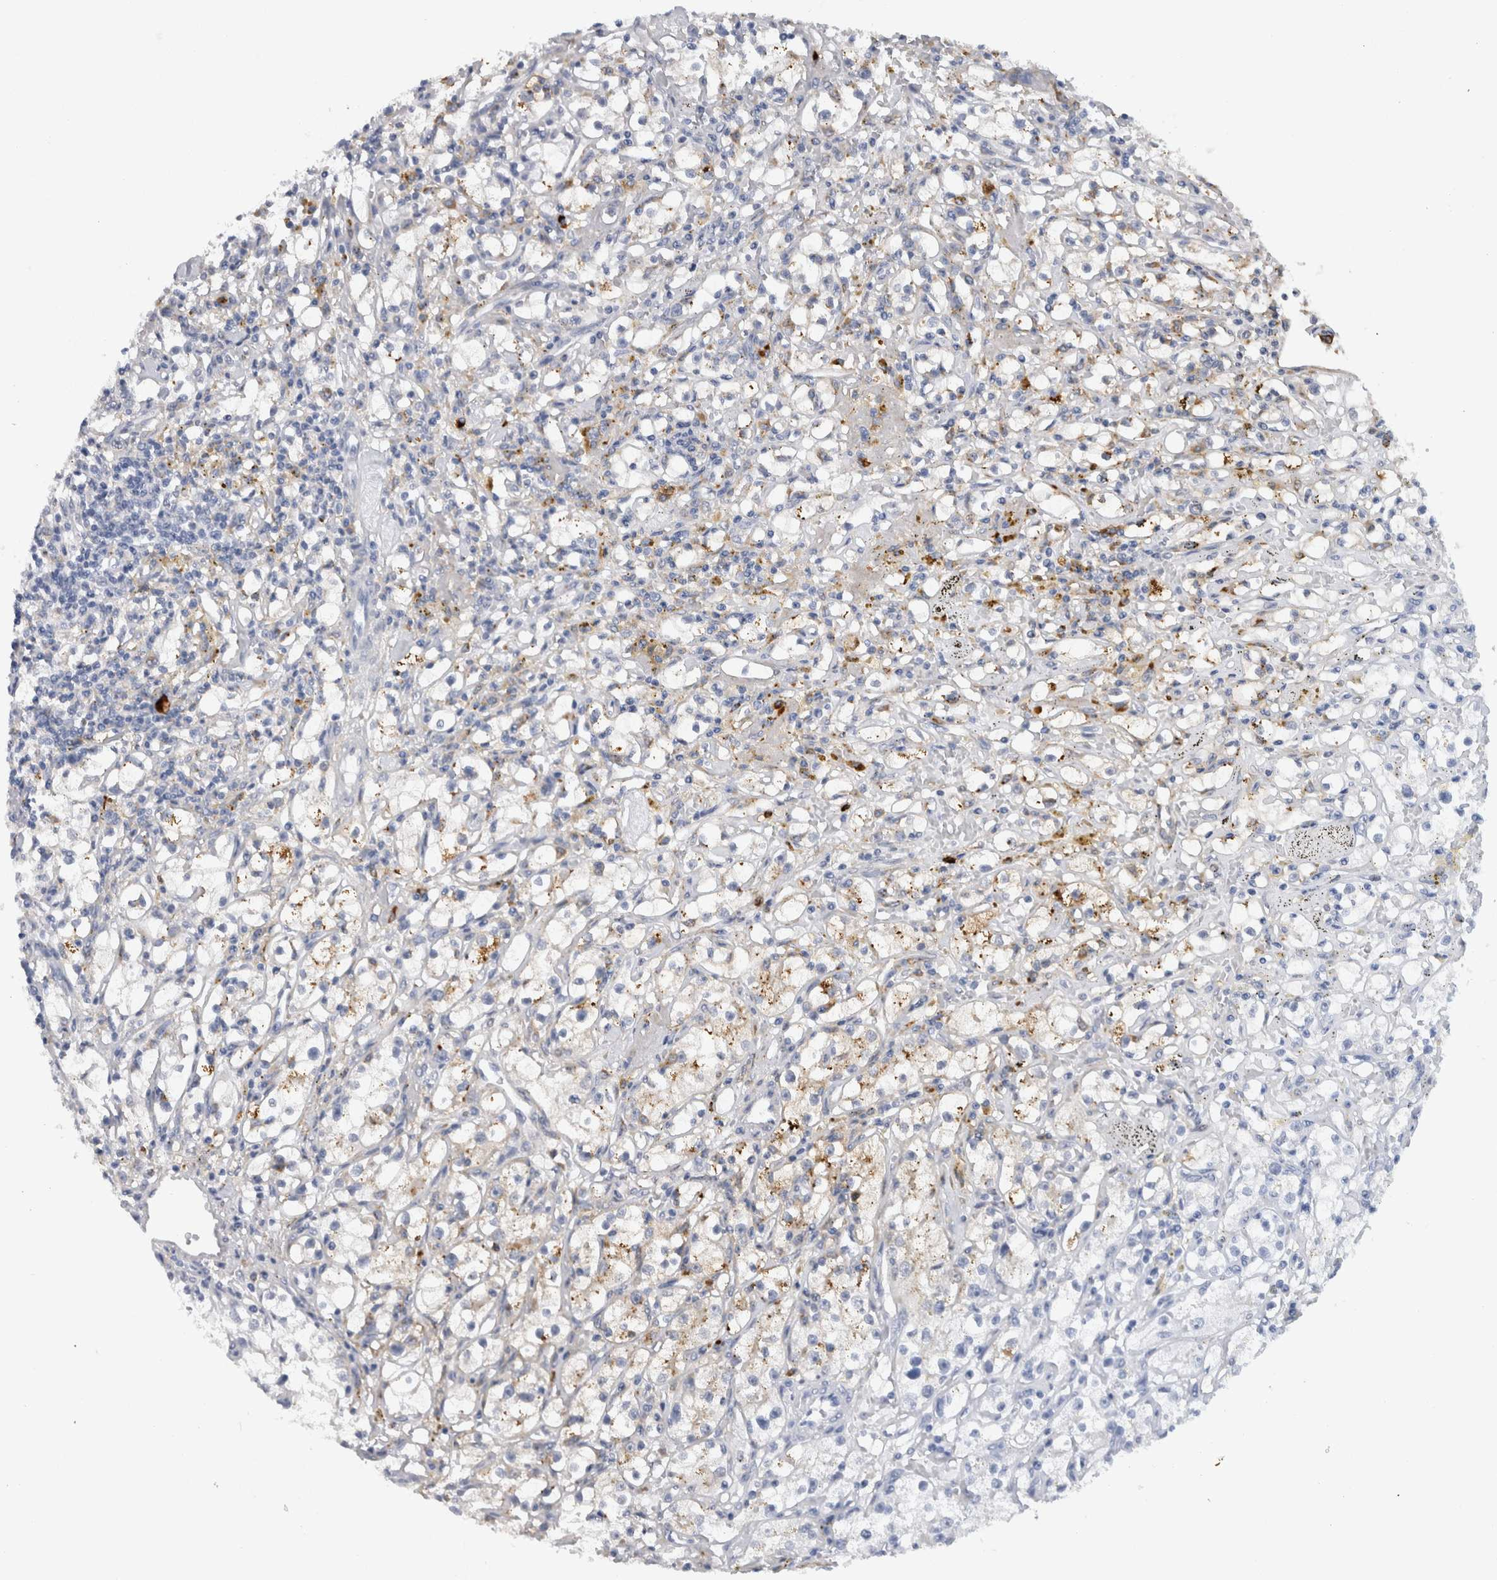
{"staining": {"intensity": "weak", "quantity": "25%-75%", "location": "cytoplasmic/membranous"}, "tissue": "renal cancer", "cell_type": "Tumor cells", "image_type": "cancer", "snomed": [{"axis": "morphology", "description": "Adenocarcinoma, NOS"}, {"axis": "topography", "description": "Kidney"}], "caption": "Human renal cancer stained with a protein marker reveals weak staining in tumor cells.", "gene": "CD63", "patient": {"sex": "male", "age": 56}}